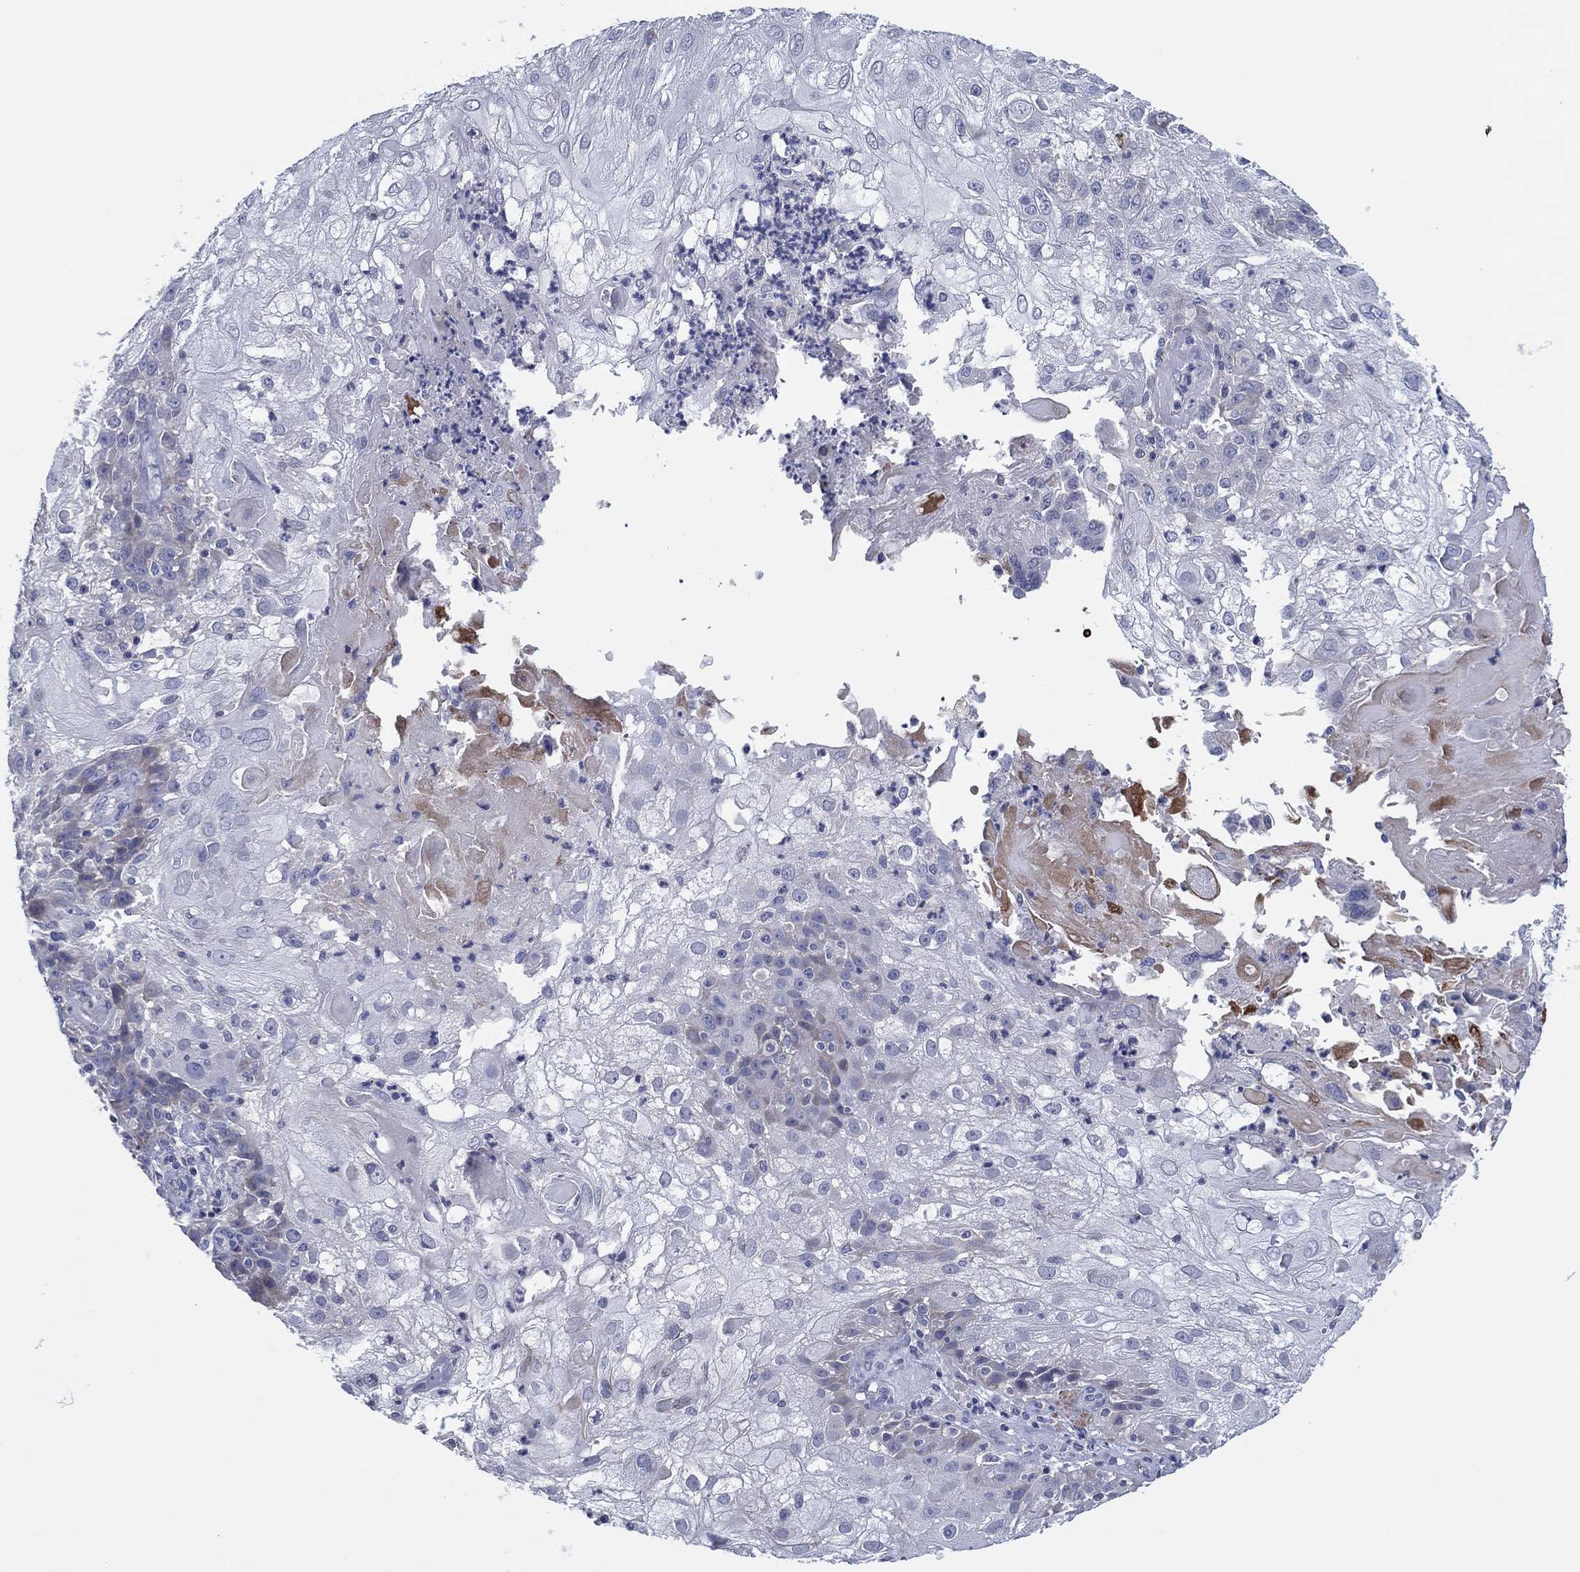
{"staining": {"intensity": "negative", "quantity": "none", "location": "none"}, "tissue": "skin cancer", "cell_type": "Tumor cells", "image_type": "cancer", "snomed": [{"axis": "morphology", "description": "Normal tissue, NOS"}, {"axis": "morphology", "description": "Squamous cell carcinoma, NOS"}, {"axis": "topography", "description": "Skin"}], "caption": "The IHC micrograph has no significant positivity in tumor cells of skin cancer (squamous cell carcinoma) tissue.", "gene": "TRIM31", "patient": {"sex": "female", "age": 83}}